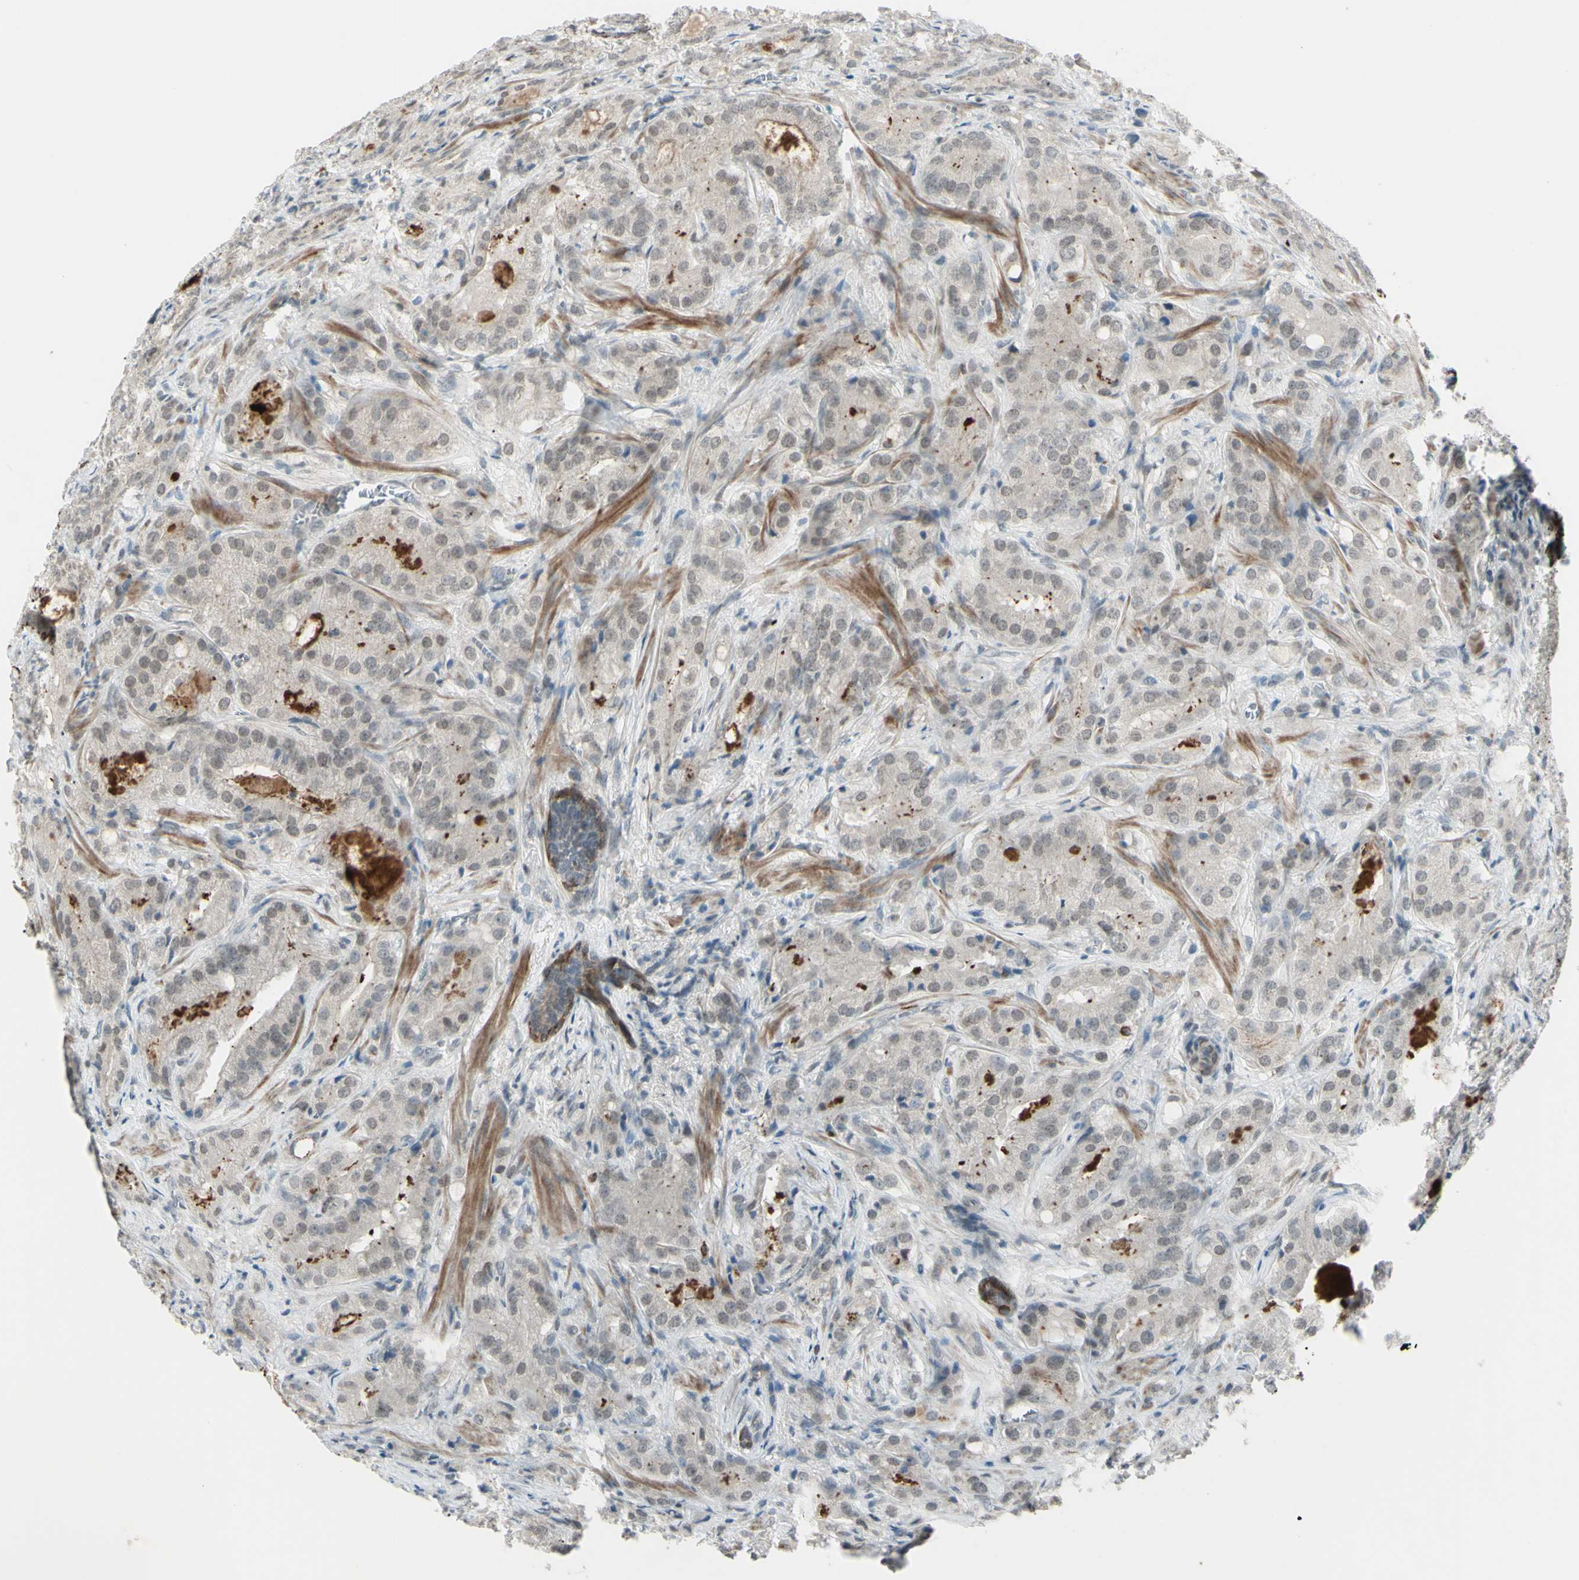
{"staining": {"intensity": "negative", "quantity": "none", "location": "none"}, "tissue": "prostate cancer", "cell_type": "Tumor cells", "image_type": "cancer", "snomed": [{"axis": "morphology", "description": "Adenocarcinoma, High grade"}, {"axis": "topography", "description": "Prostate"}], "caption": "The IHC image has no significant expression in tumor cells of high-grade adenocarcinoma (prostate) tissue.", "gene": "FGFR2", "patient": {"sex": "male", "age": 64}}